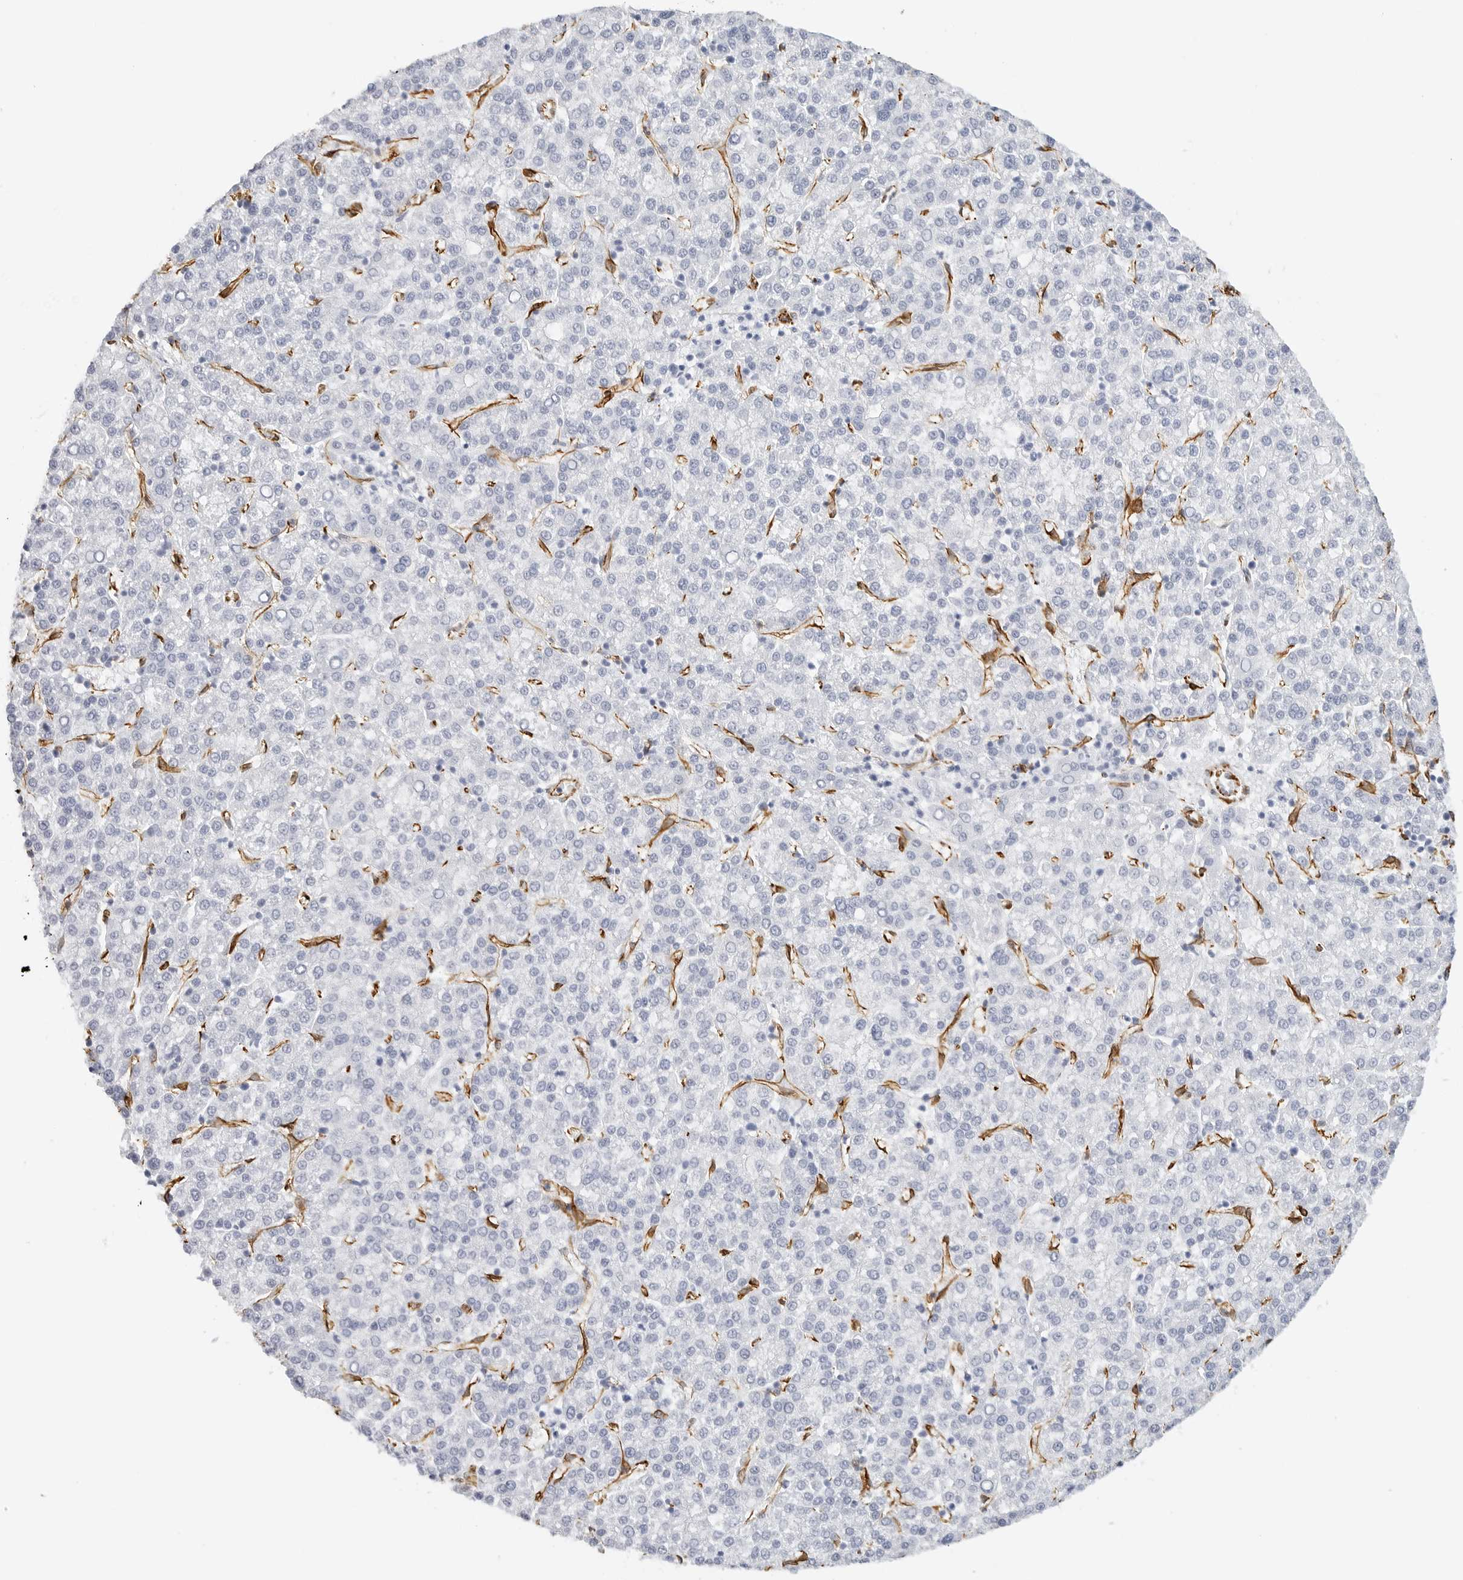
{"staining": {"intensity": "negative", "quantity": "none", "location": "none"}, "tissue": "liver cancer", "cell_type": "Tumor cells", "image_type": "cancer", "snomed": [{"axis": "morphology", "description": "Carcinoma, Hepatocellular, NOS"}, {"axis": "topography", "description": "Liver"}], "caption": "This is an immunohistochemistry histopathology image of human liver cancer. There is no positivity in tumor cells.", "gene": "NES", "patient": {"sex": "female", "age": 58}}